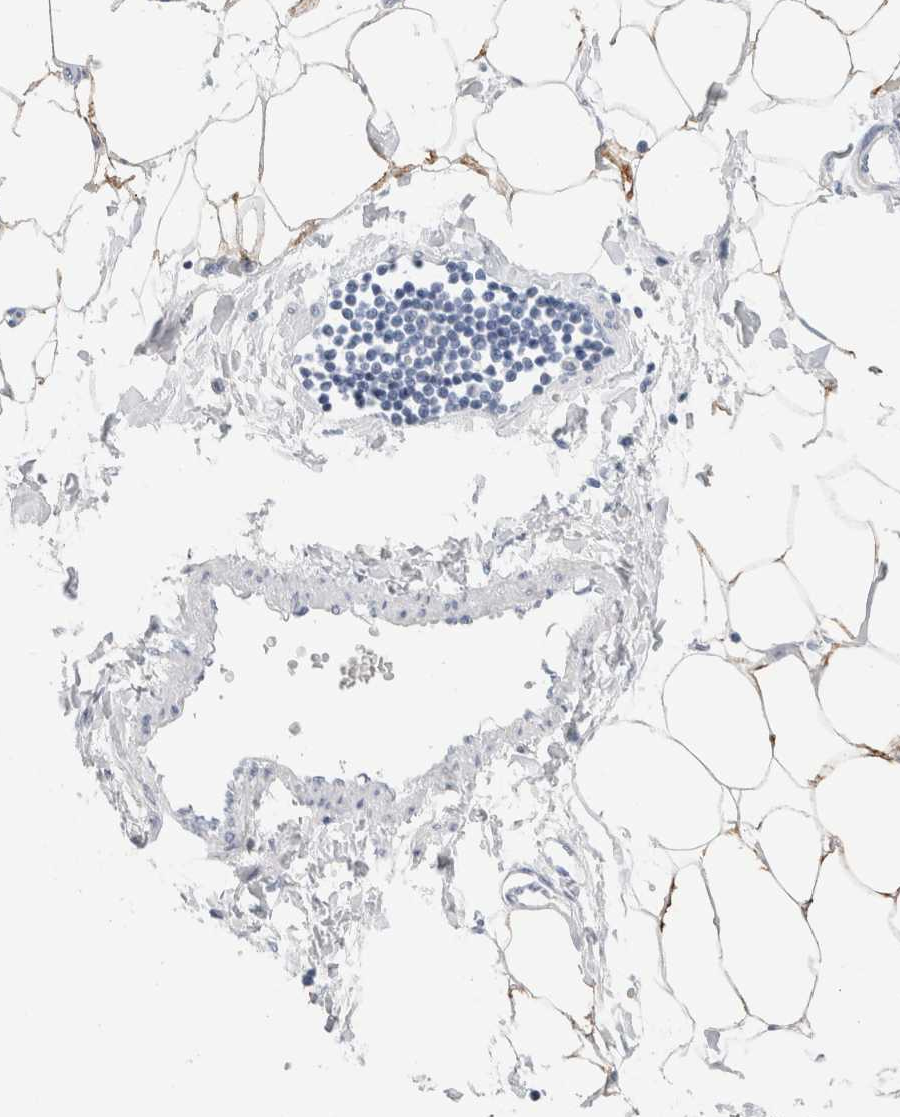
{"staining": {"intensity": "moderate", "quantity": "25%-75%", "location": "cytoplasmic/membranous"}, "tissue": "adipose tissue", "cell_type": "Adipocytes", "image_type": "normal", "snomed": [{"axis": "morphology", "description": "Normal tissue, NOS"}, {"axis": "morphology", "description": "Adenocarcinoma, NOS"}, {"axis": "topography", "description": "Colon"}, {"axis": "topography", "description": "Peripheral nerve tissue"}], "caption": "This photomicrograph displays immunohistochemistry (IHC) staining of benign adipose tissue, with medium moderate cytoplasmic/membranous staining in approximately 25%-75% of adipocytes.", "gene": "MUC15", "patient": {"sex": "male", "age": 14}}